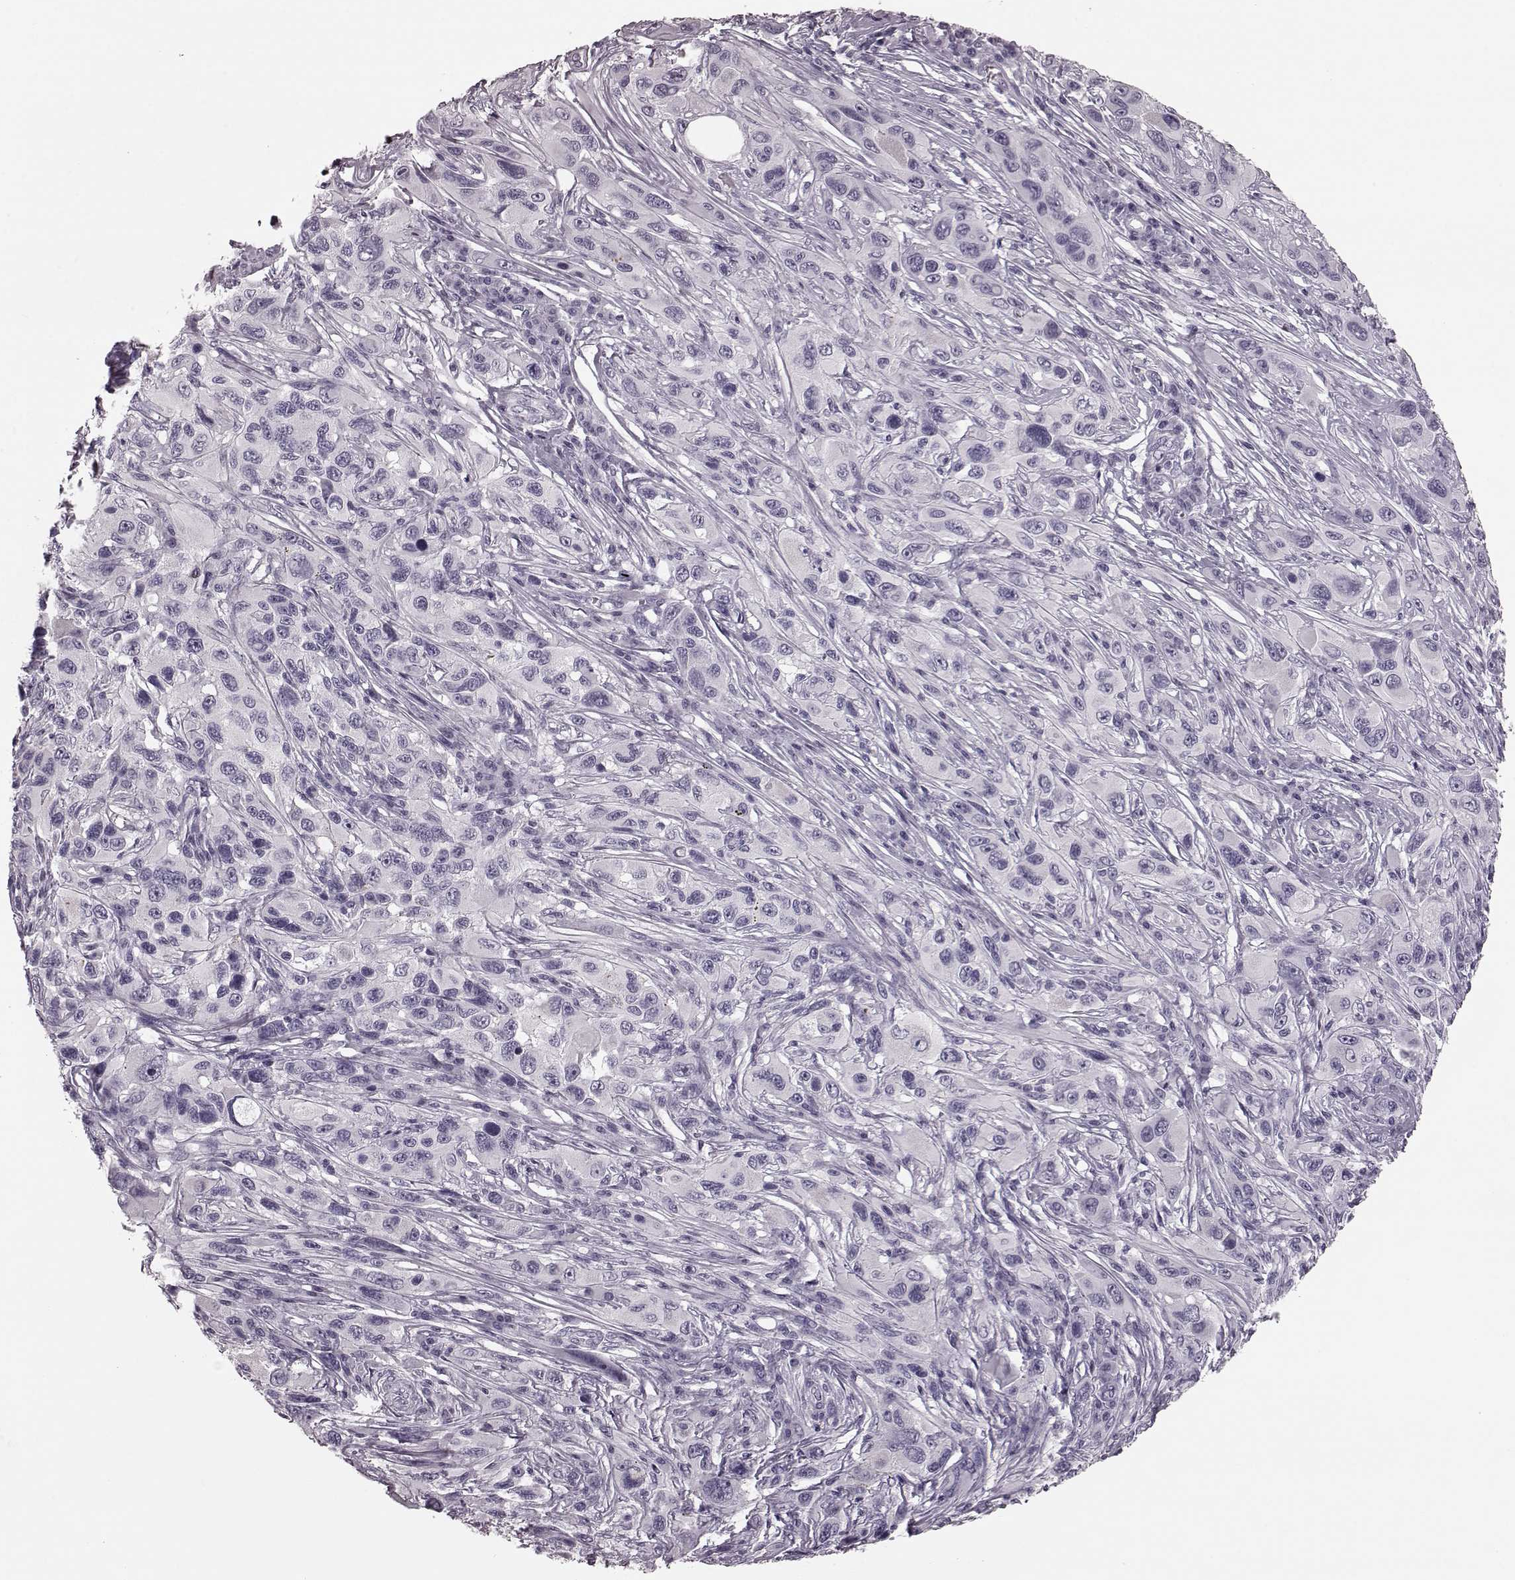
{"staining": {"intensity": "negative", "quantity": "none", "location": "none"}, "tissue": "melanoma", "cell_type": "Tumor cells", "image_type": "cancer", "snomed": [{"axis": "morphology", "description": "Malignant melanoma, NOS"}, {"axis": "topography", "description": "Skin"}], "caption": "Tumor cells show no significant protein staining in melanoma.", "gene": "TRPM1", "patient": {"sex": "male", "age": 53}}